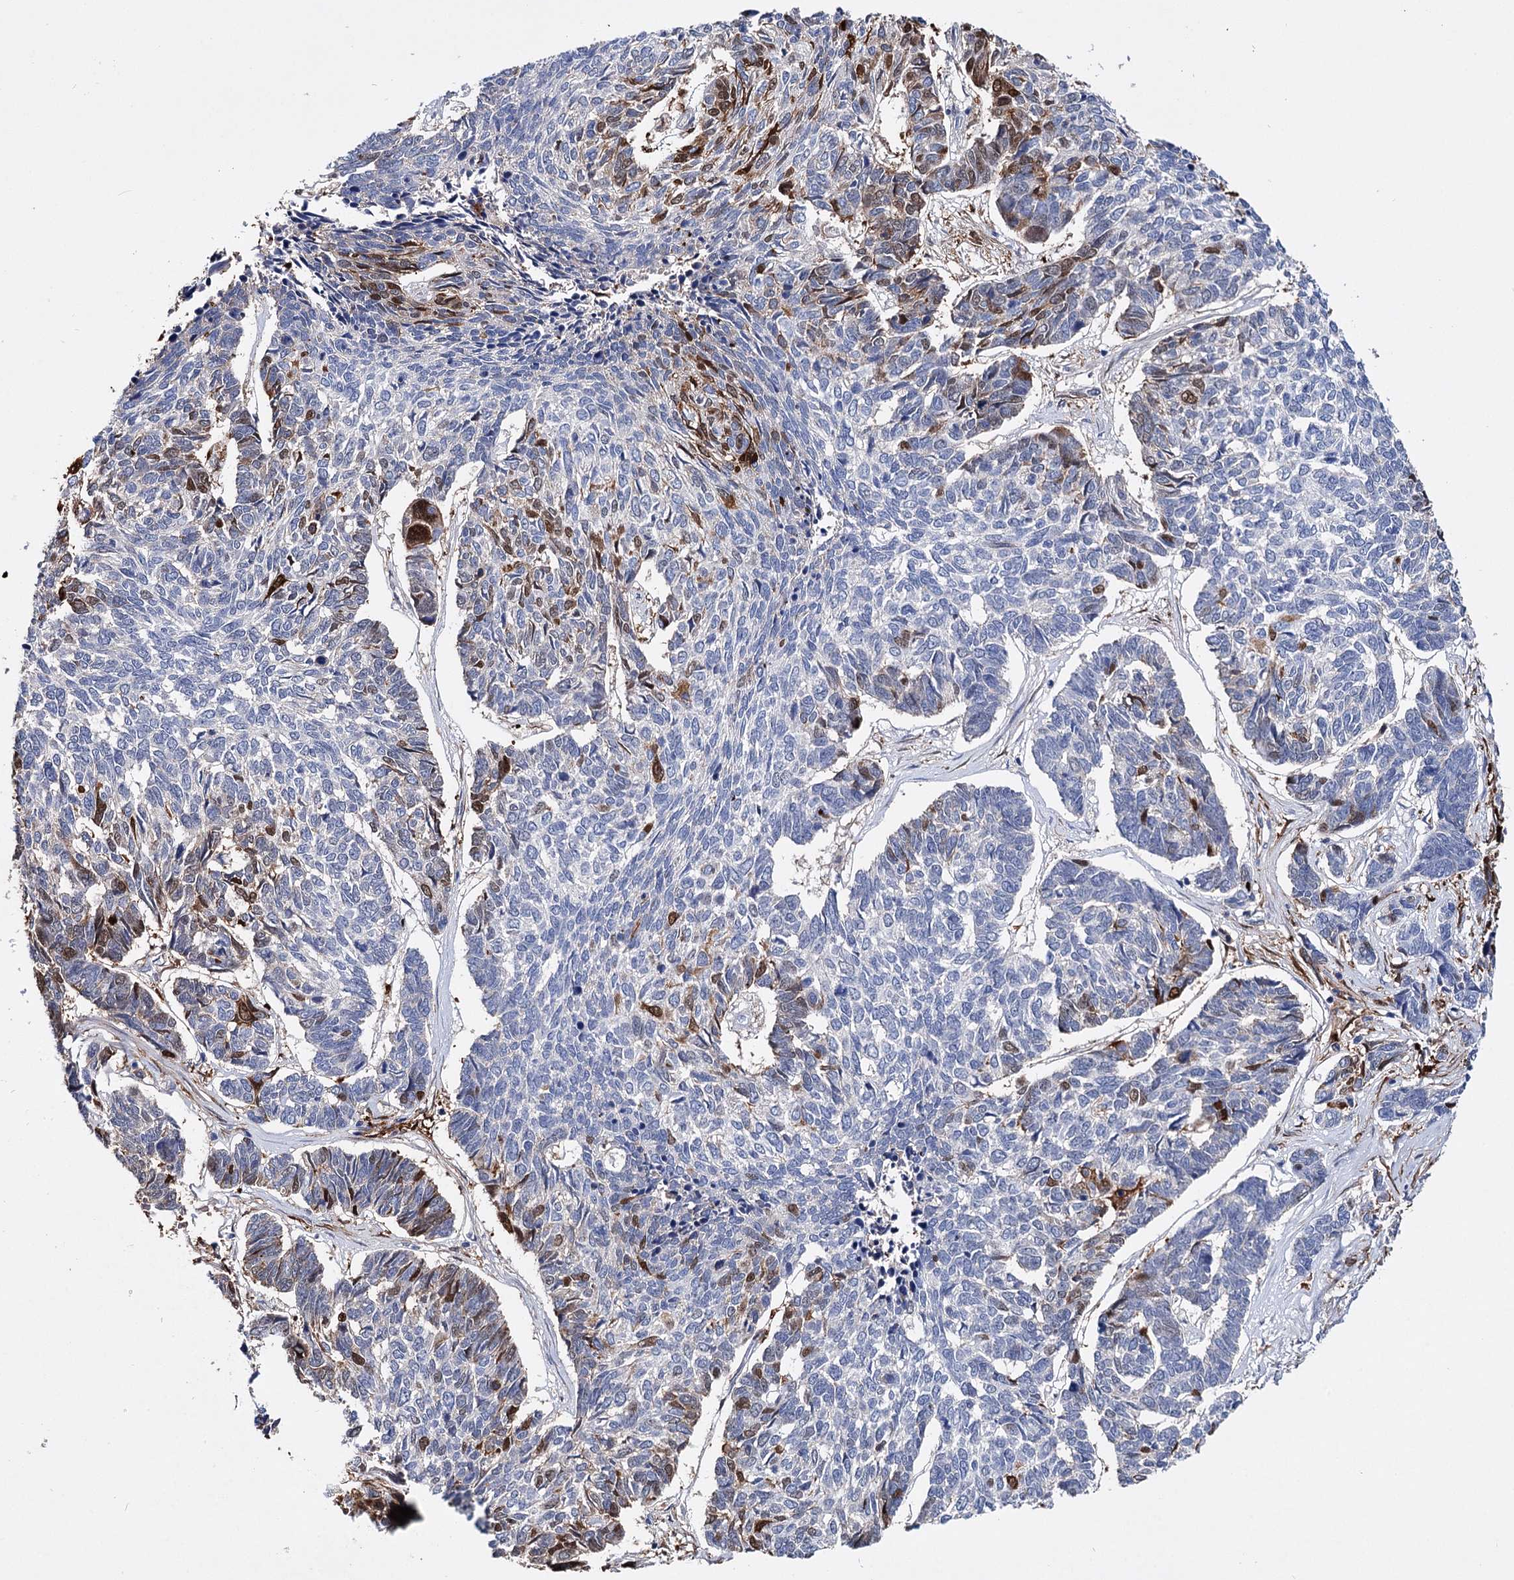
{"staining": {"intensity": "moderate", "quantity": "<25%", "location": "cytoplasmic/membranous,nuclear"}, "tissue": "skin cancer", "cell_type": "Tumor cells", "image_type": "cancer", "snomed": [{"axis": "morphology", "description": "Basal cell carcinoma"}, {"axis": "topography", "description": "Skin"}], "caption": "High-power microscopy captured an immunohistochemistry image of basal cell carcinoma (skin), revealing moderate cytoplasmic/membranous and nuclear staining in approximately <25% of tumor cells.", "gene": "CFAP46", "patient": {"sex": "female", "age": 65}}